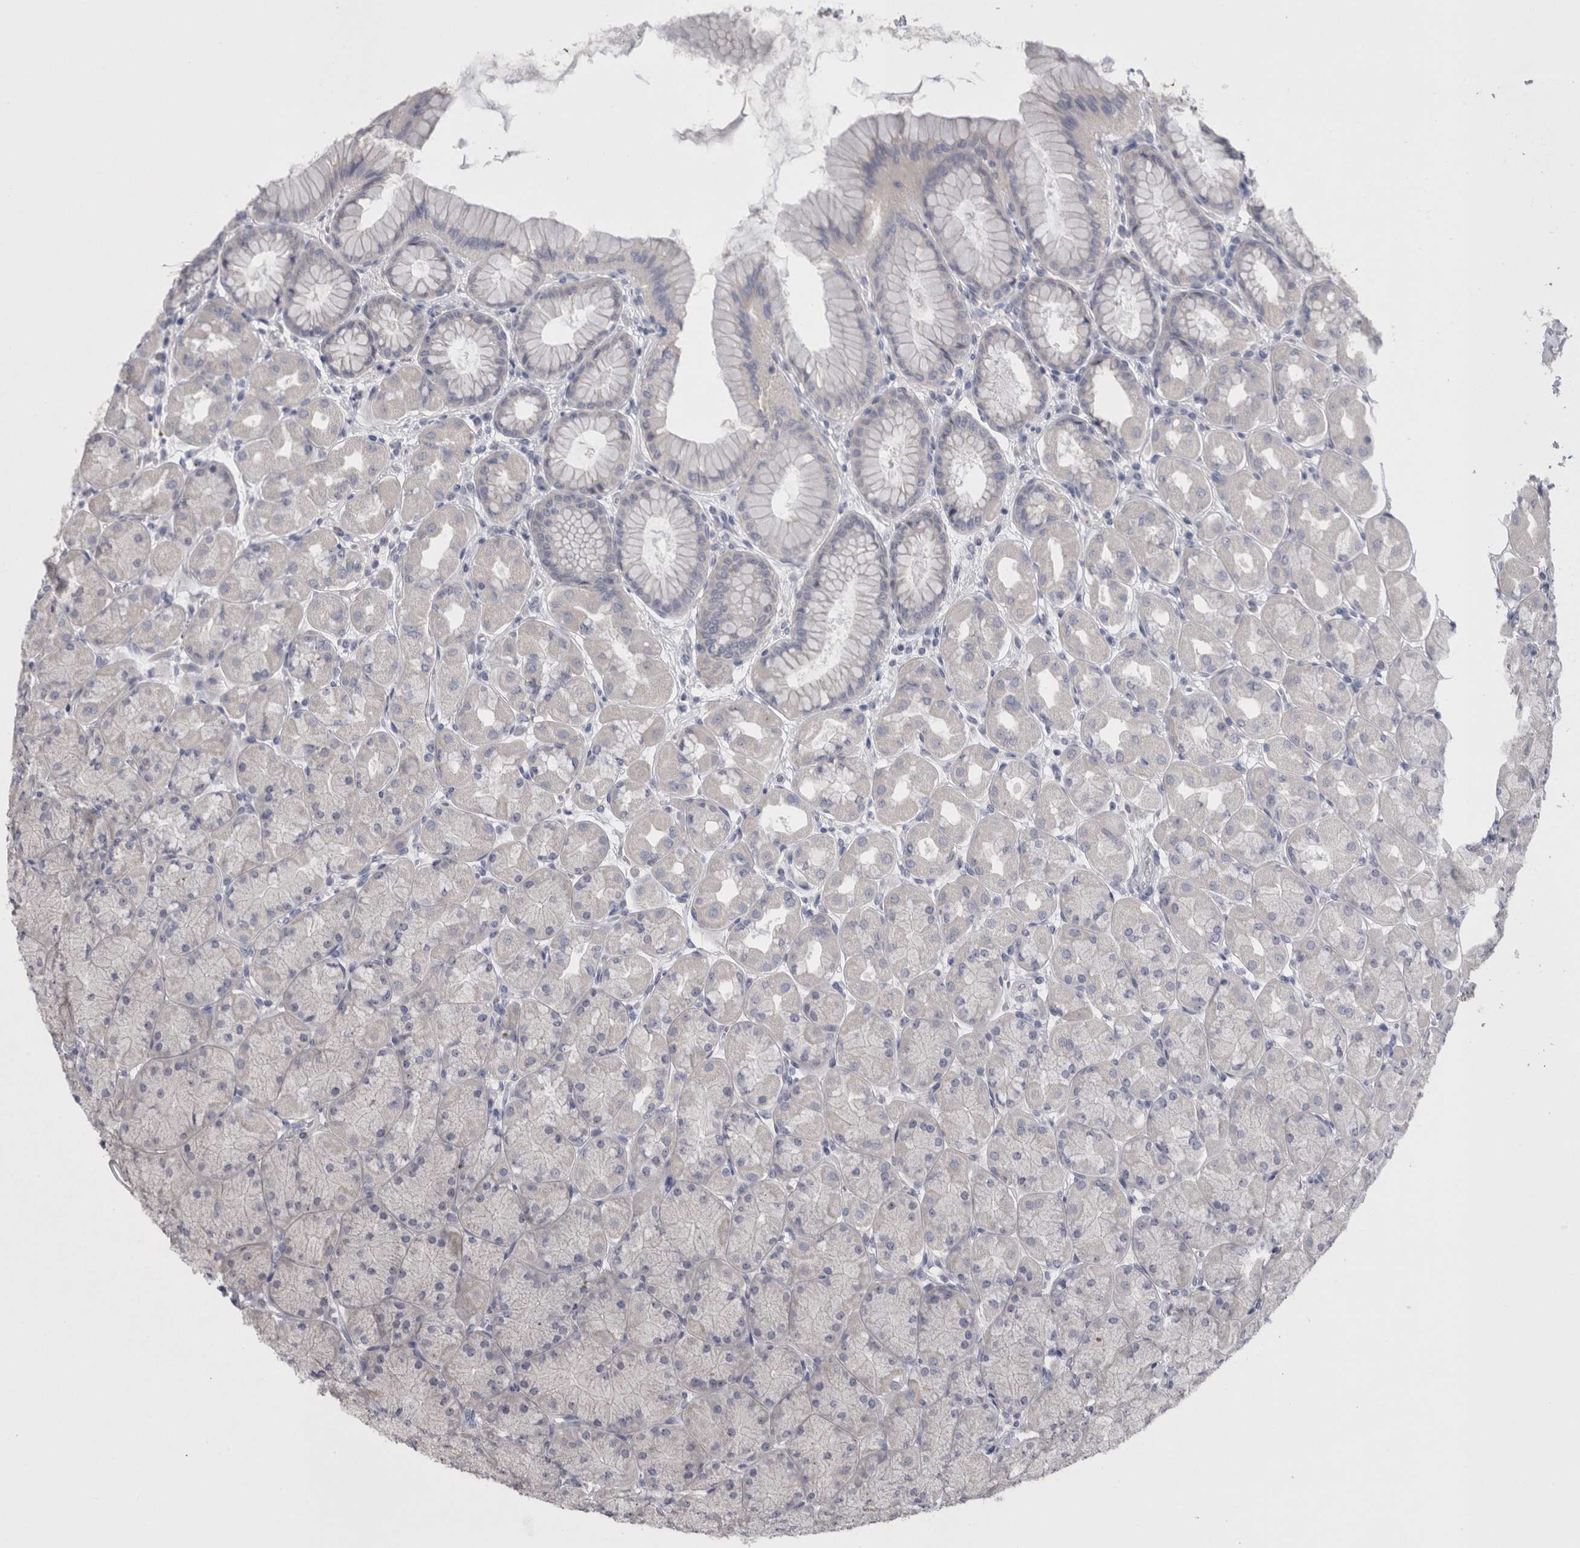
{"staining": {"intensity": "negative", "quantity": "none", "location": "none"}, "tissue": "stomach", "cell_type": "Glandular cells", "image_type": "normal", "snomed": [{"axis": "morphology", "description": "Normal tissue, NOS"}, {"axis": "topography", "description": "Stomach, upper"}], "caption": "IHC micrograph of benign stomach: stomach stained with DAB (3,3'-diaminobenzidine) shows no significant protein expression in glandular cells. Brightfield microscopy of immunohistochemistry (IHC) stained with DAB (brown) and hematoxylin (blue), captured at high magnification.", "gene": "PWP2", "patient": {"sex": "female", "age": 56}}